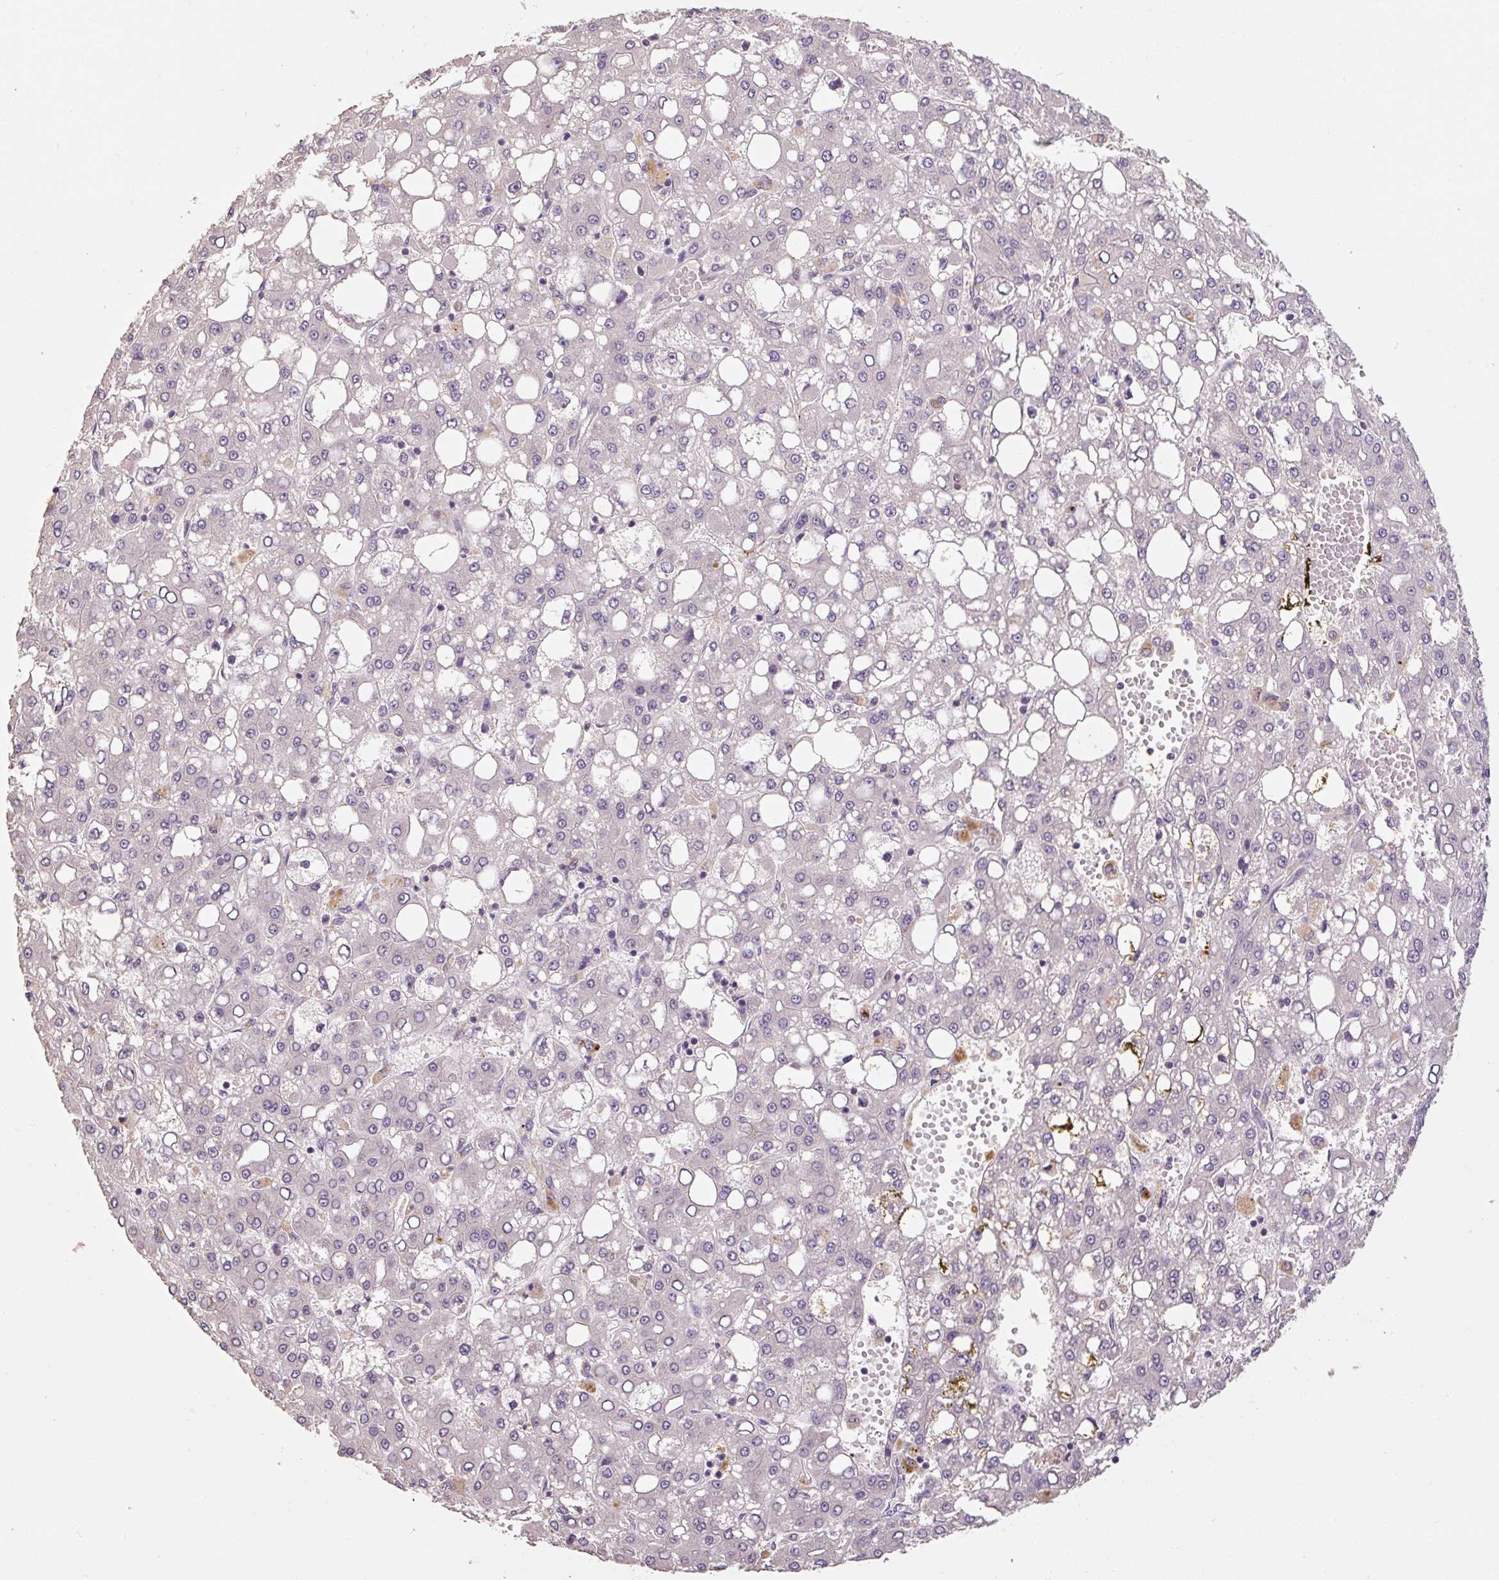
{"staining": {"intensity": "negative", "quantity": "none", "location": "none"}, "tissue": "liver cancer", "cell_type": "Tumor cells", "image_type": "cancer", "snomed": [{"axis": "morphology", "description": "Carcinoma, Hepatocellular, NOS"}, {"axis": "topography", "description": "Liver"}], "caption": "High magnification brightfield microscopy of liver cancer stained with DAB (brown) and counterstained with hematoxylin (blue): tumor cells show no significant positivity.", "gene": "CFAP65", "patient": {"sex": "male", "age": 65}}